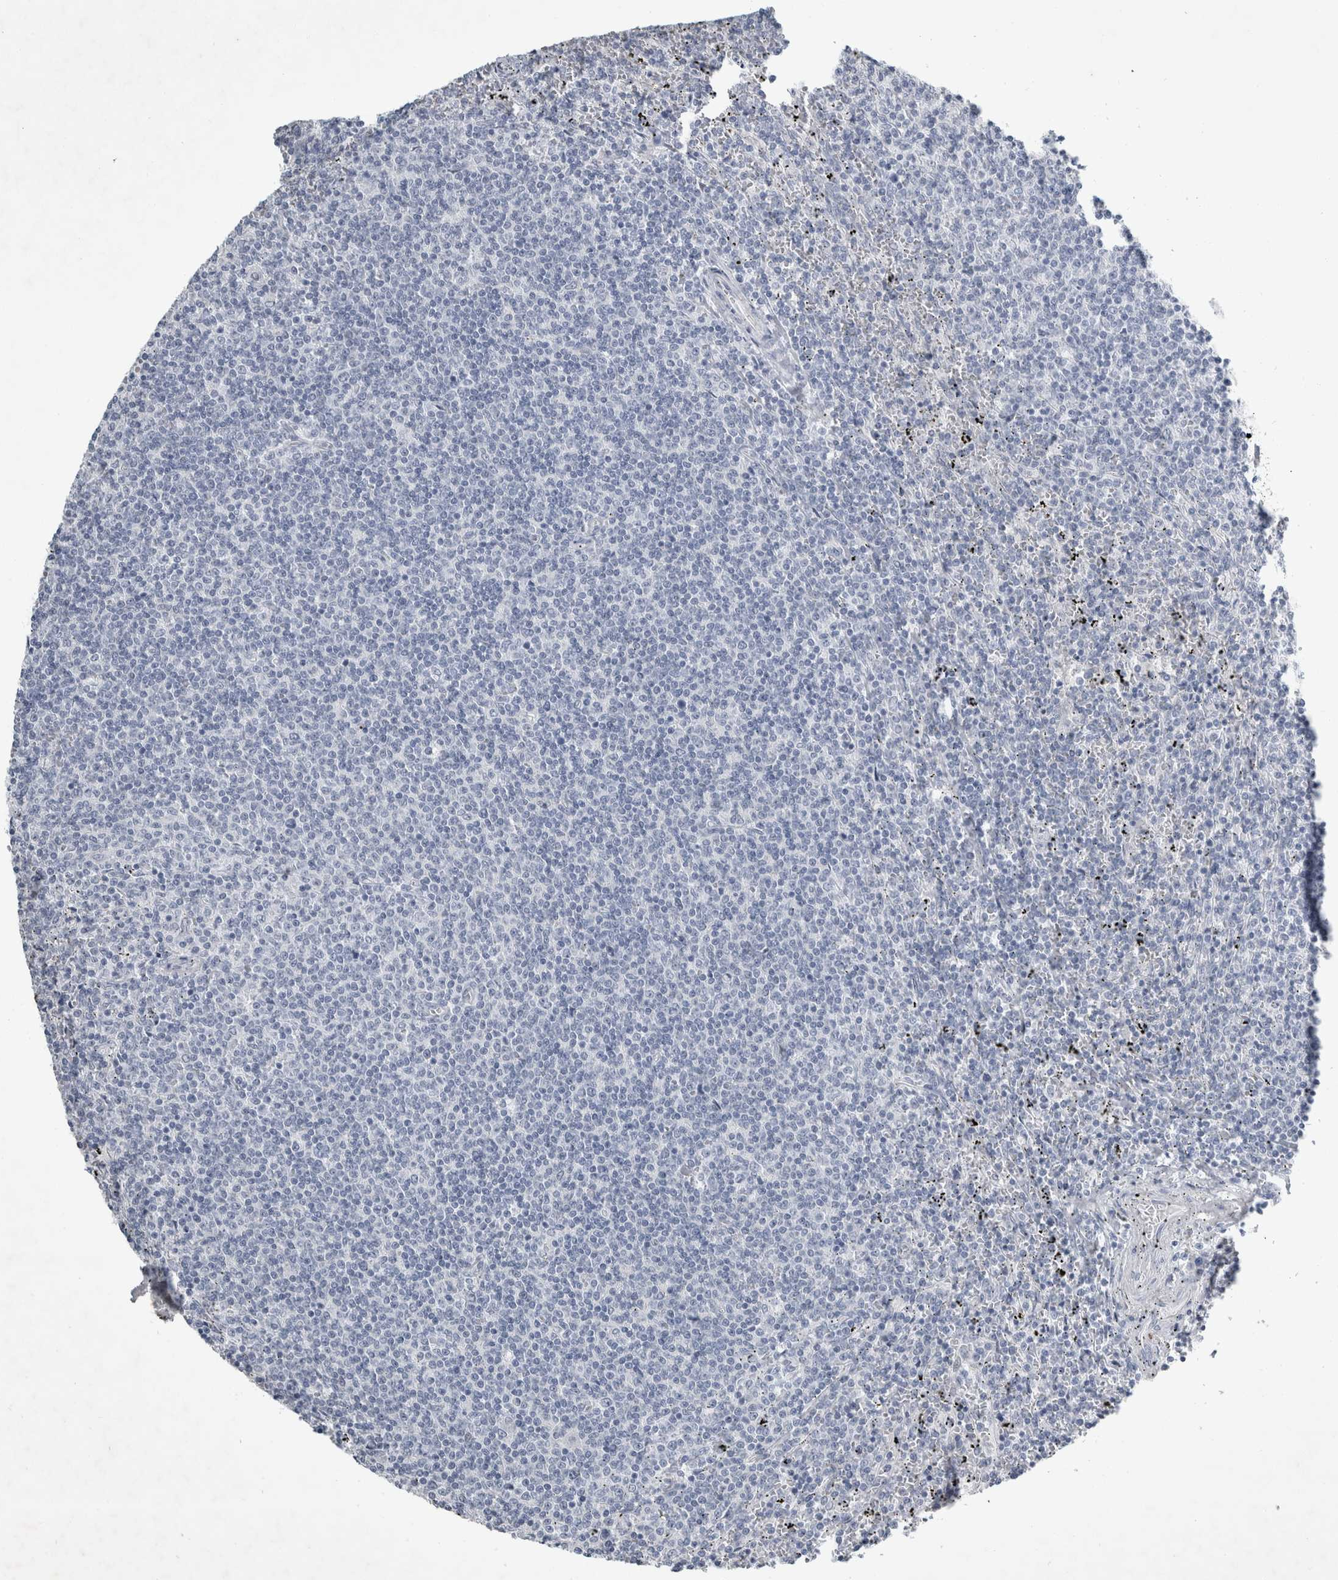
{"staining": {"intensity": "negative", "quantity": "none", "location": "none"}, "tissue": "lymphoma", "cell_type": "Tumor cells", "image_type": "cancer", "snomed": [{"axis": "morphology", "description": "Malignant lymphoma, non-Hodgkin's type, Low grade"}, {"axis": "topography", "description": "Spleen"}], "caption": "This is a photomicrograph of immunohistochemistry (IHC) staining of lymphoma, which shows no positivity in tumor cells. The staining is performed using DAB (3,3'-diaminobenzidine) brown chromogen with nuclei counter-stained in using hematoxylin.", "gene": "FXYD7", "patient": {"sex": "female", "age": 50}}